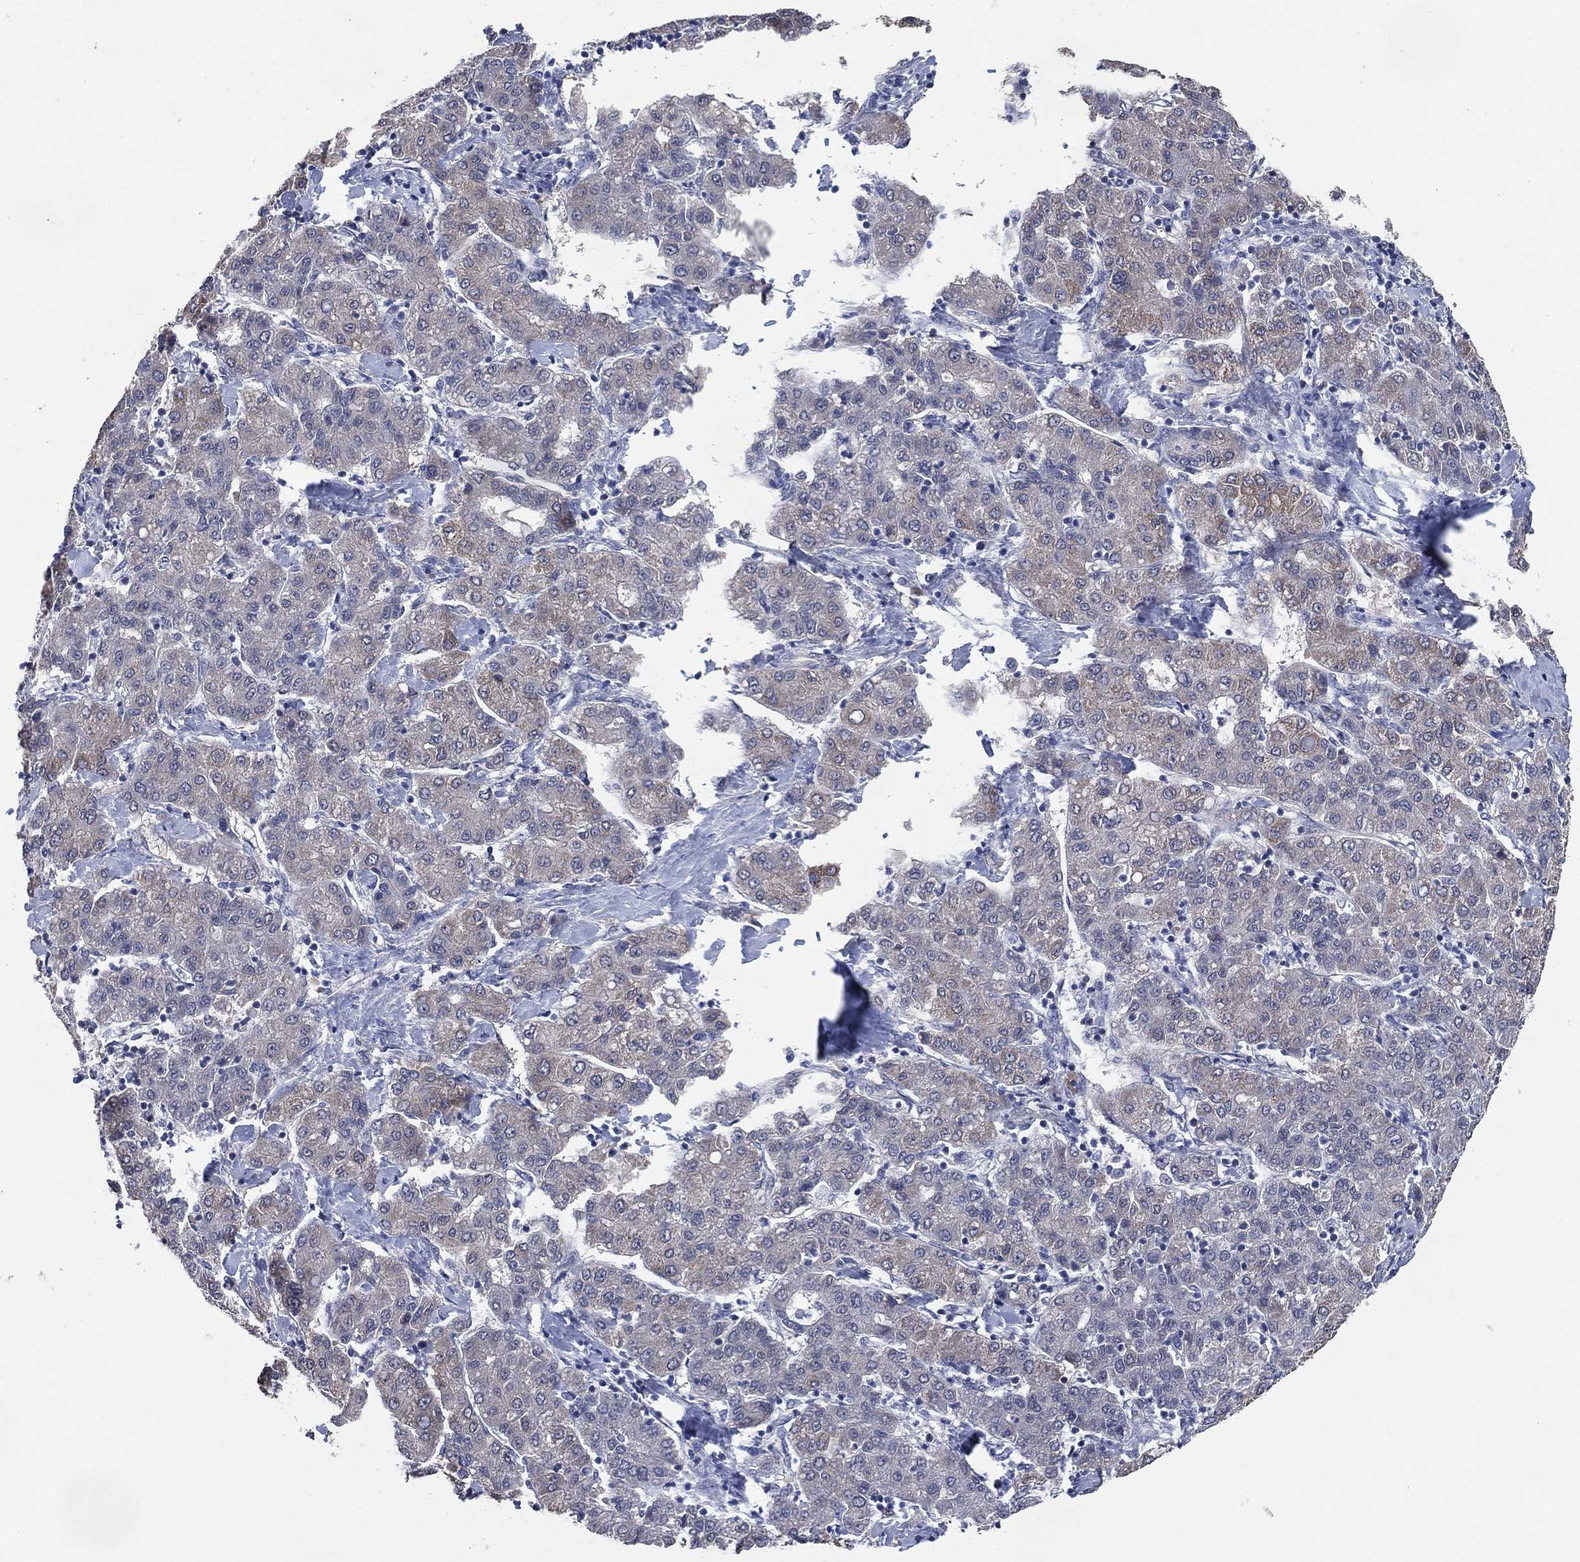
{"staining": {"intensity": "negative", "quantity": "none", "location": "none"}, "tissue": "liver cancer", "cell_type": "Tumor cells", "image_type": "cancer", "snomed": [{"axis": "morphology", "description": "Carcinoma, Hepatocellular, NOS"}, {"axis": "topography", "description": "Liver"}], "caption": "The IHC image has no significant expression in tumor cells of liver hepatocellular carcinoma tissue.", "gene": "AK1", "patient": {"sex": "male", "age": 65}}